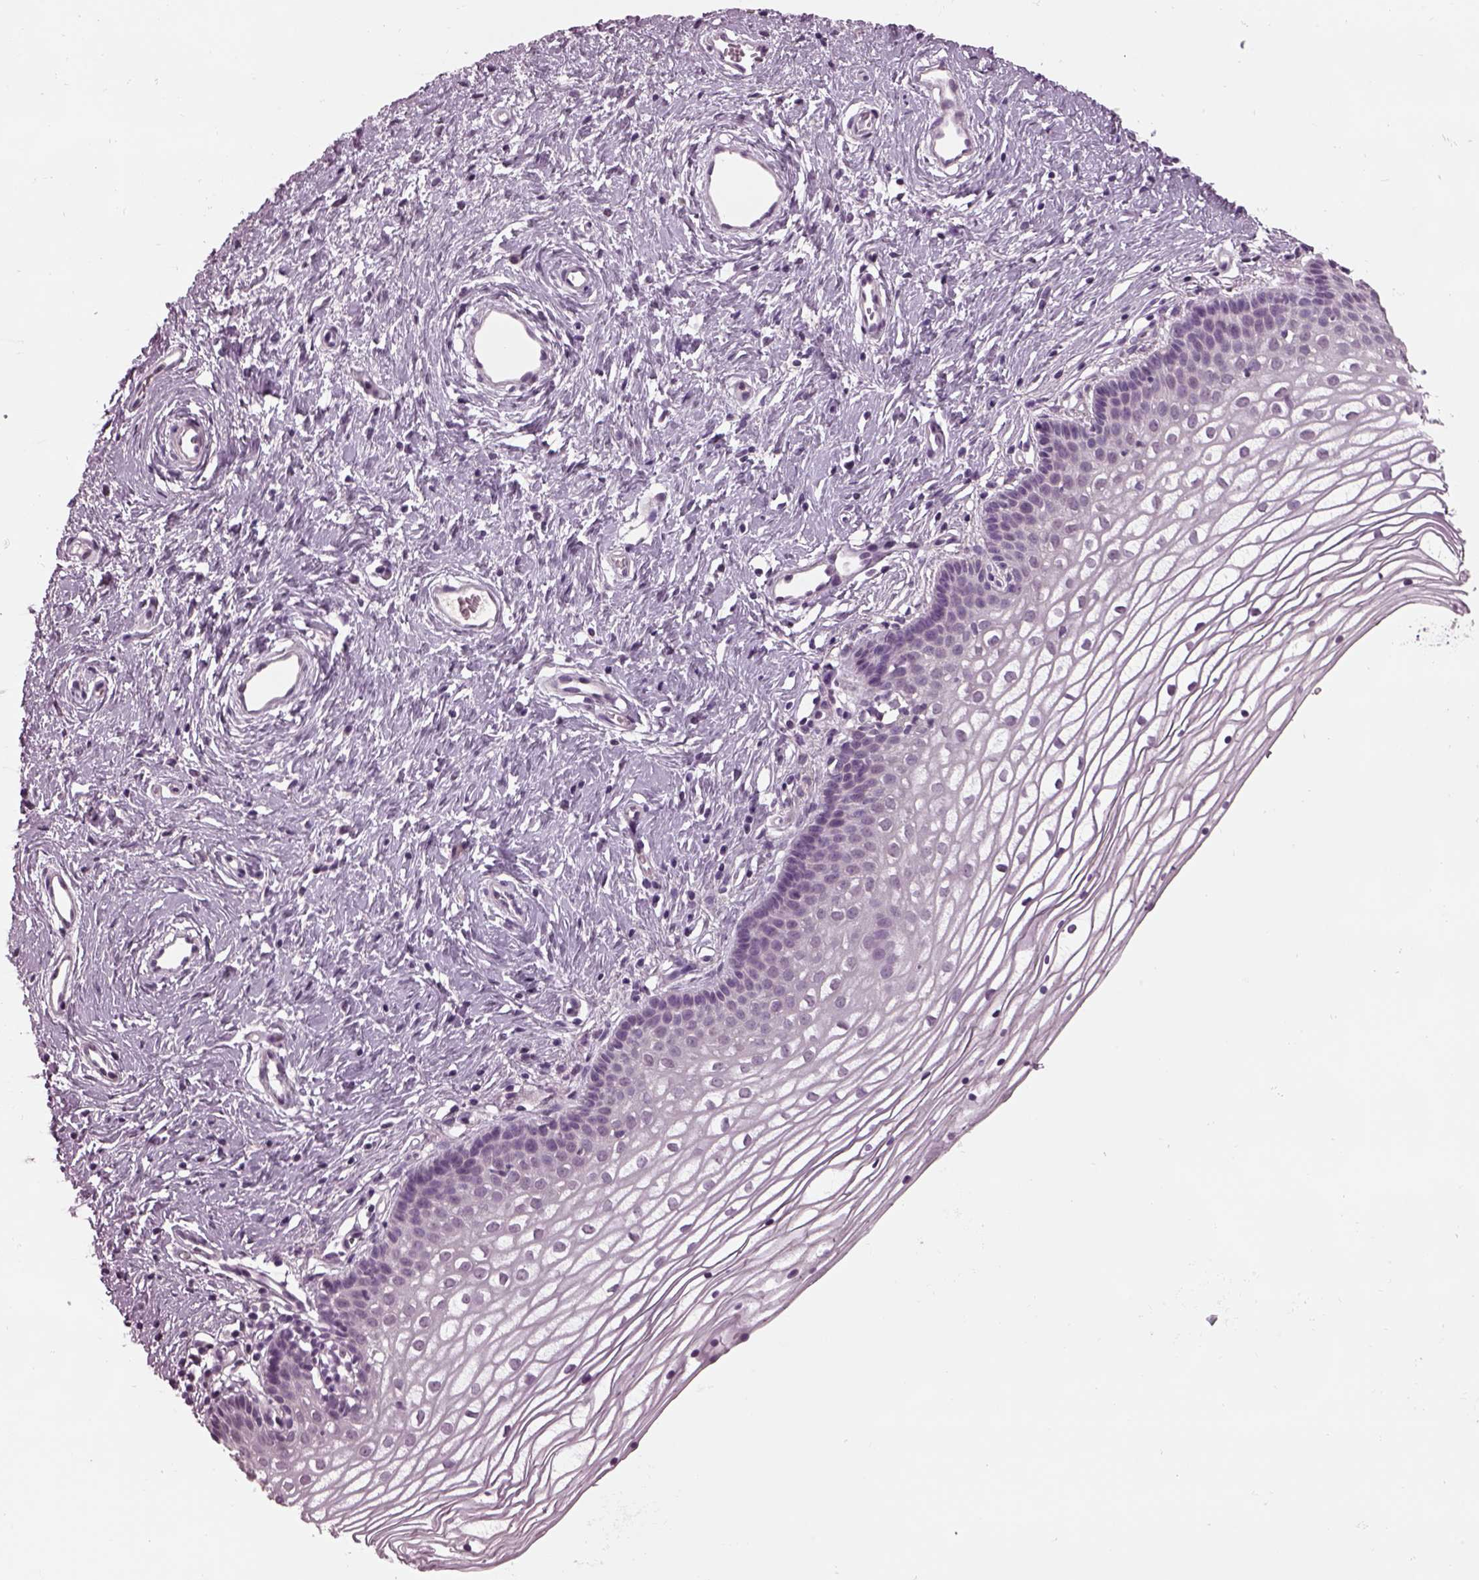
{"staining": {"intensity": "negative", "quantity": "none", "location": "none"}, "tissue": "vagina", "cell_type": "Squamous epithelial cells", "image_type": "normal", "snomed": [{"axis": "morphology", "description": "Normal tissue, NOS"}, {"axis": "topography", "description": "Vagina"}], "caption": "IHC of normal human vagina reveals no positivity in squamous epithelial cells.", "gene": "CLCN4", "patient": {"sex": "female", "age": 36}}